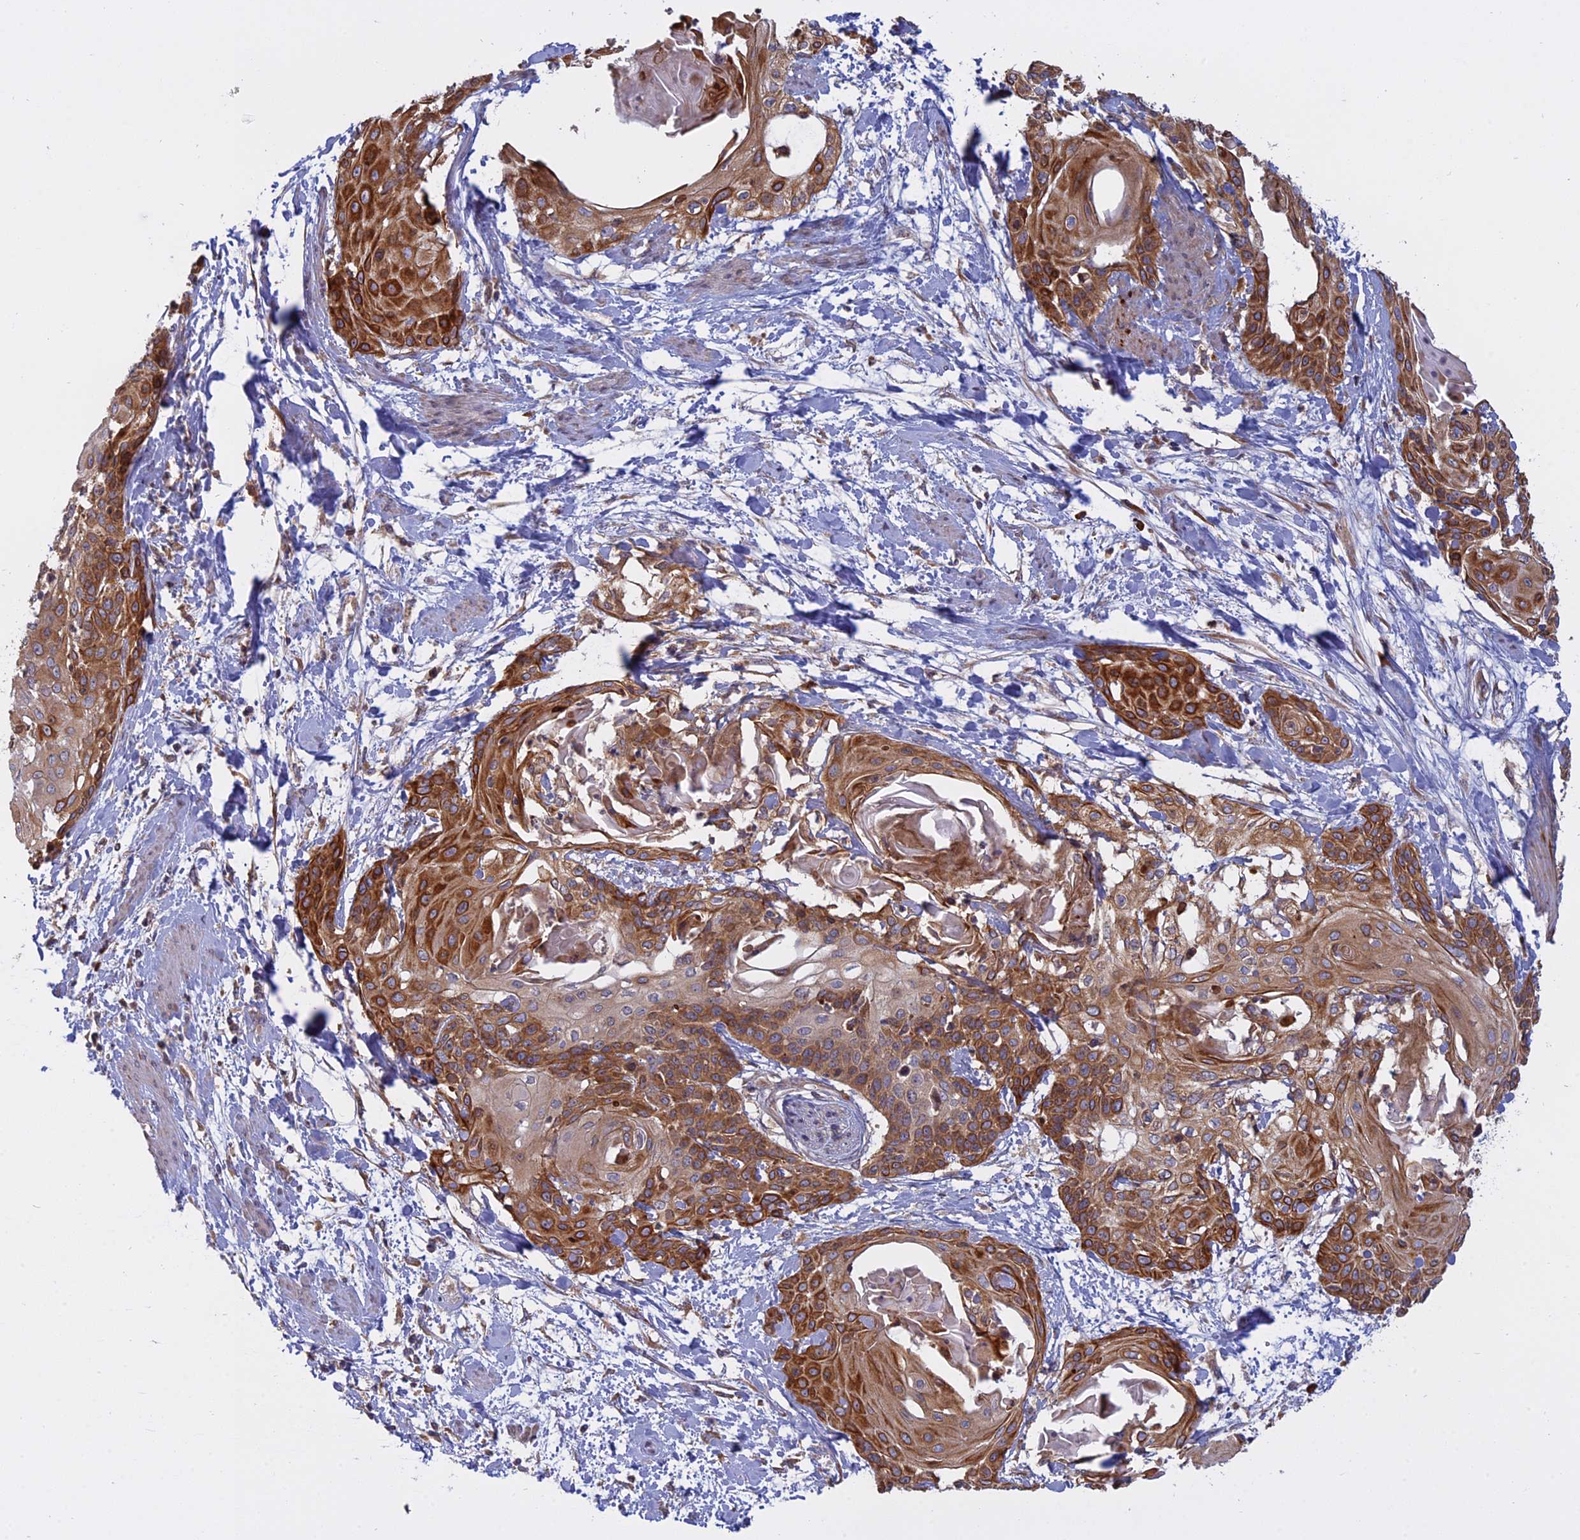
{"staining": {"intensity": "strong", "quantity": ">75%", "location": "cytoplasmic/membranous"}, "tissue": "cervical cancer", "cell_type": "Tumor cells", "image_type": "cancer", "snomed": [{"axis": "morphology", "description": "Squamous cell carcinoma, NOS"}, {"axis": "topography", "description": "Cervix"}], "caption": "Protein expression analysis of human cervical cancer (squamous cell carcinoma) reveals strong cytoplasmic/membranous expression in approximately >75% of tumor cells. (DAB IHC with brightfield microscopy, high magnification).", "gene": "TMEM208", "patient": {"sex": "female", "age": 57}}